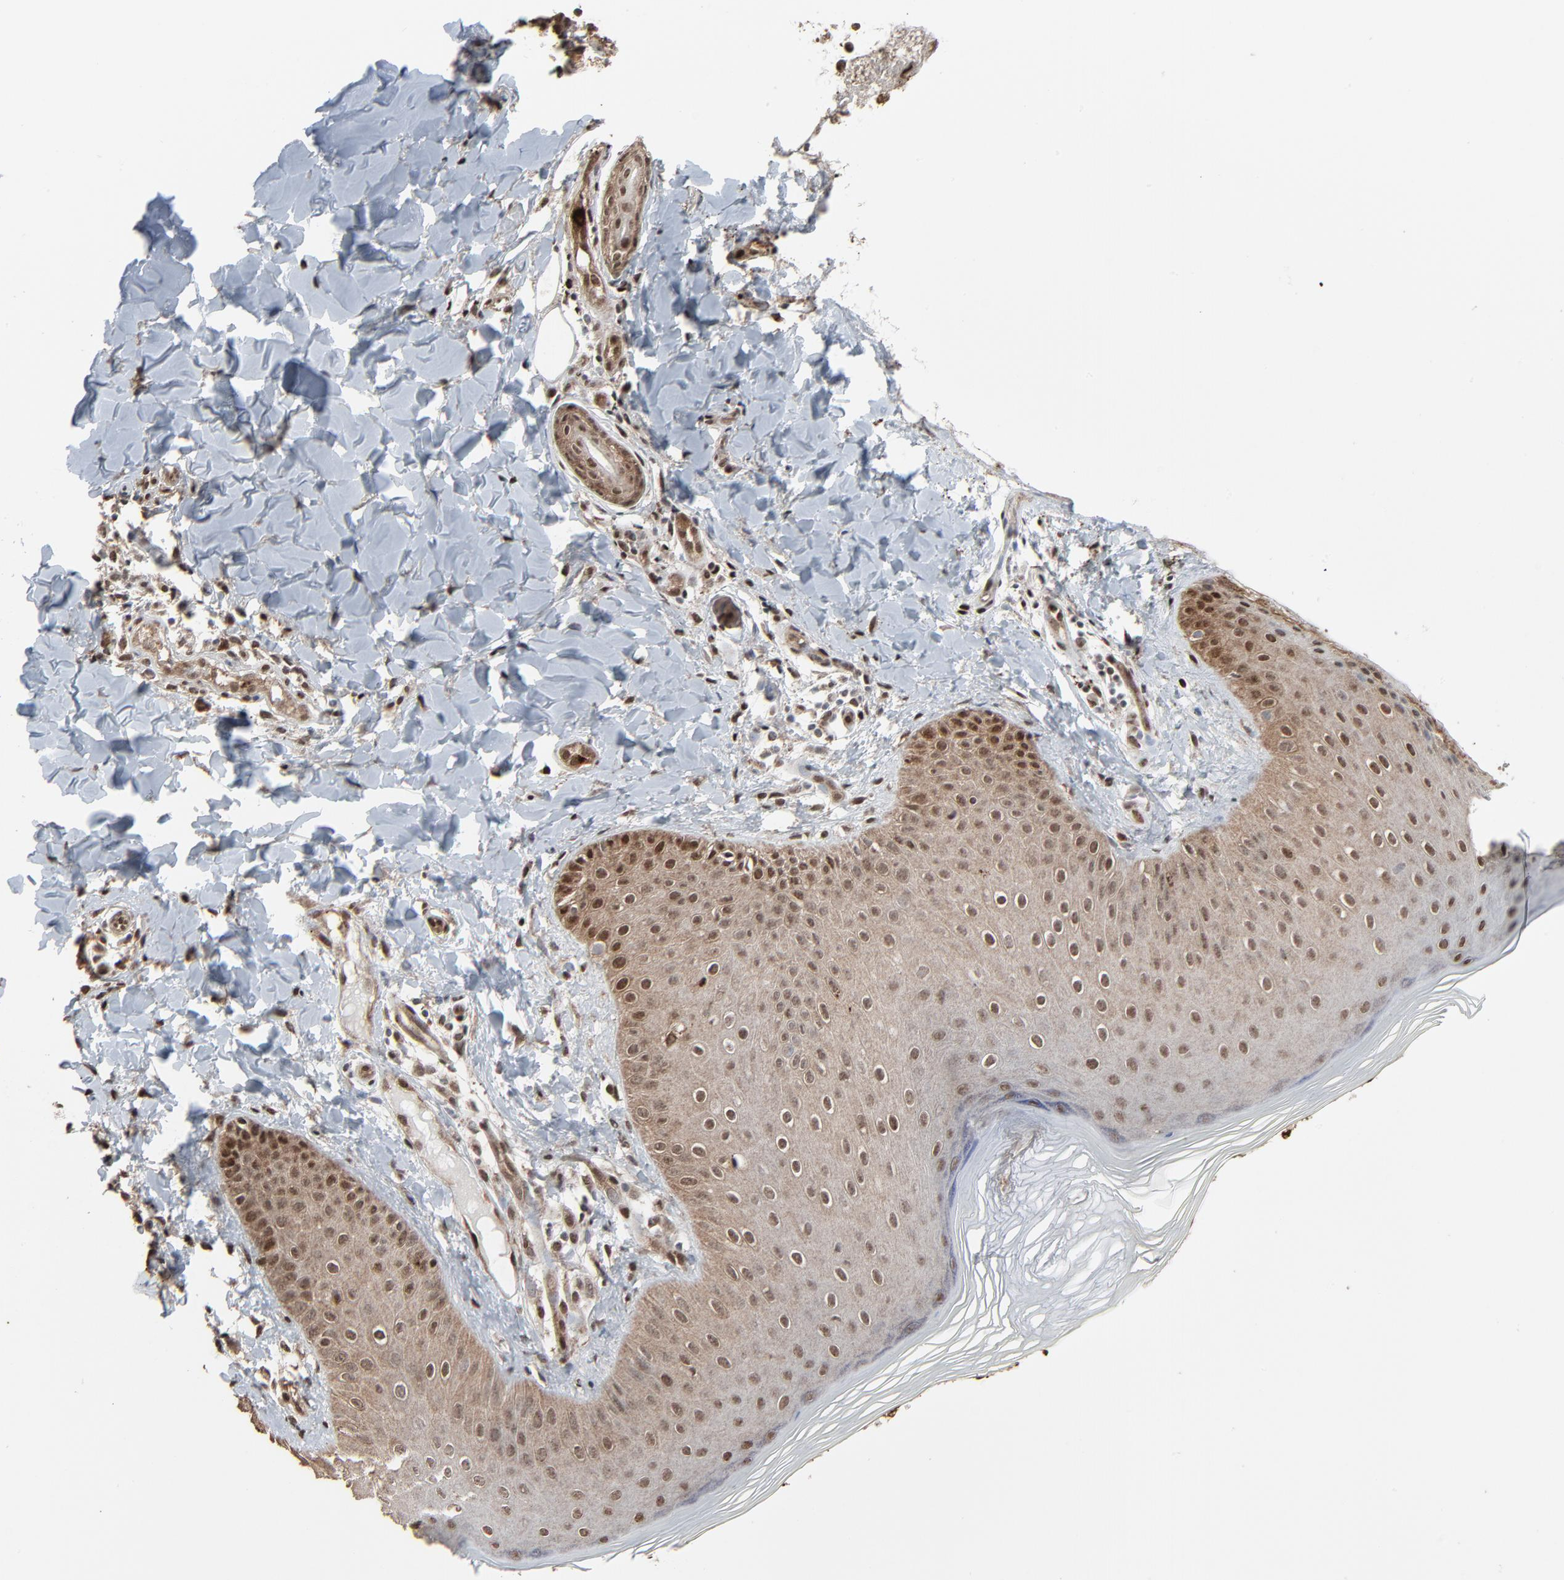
{"staining": {"intensity": "moderate", "quantity": ">75%", "location": "cytoplasmic/membranous,nuclear"}, "tissue": "skin", "cell_type": "Epidermal cells", "image_type": "normal", "snomed": [{"axis": "morphology", "description": "Normal tissue, NOS"}, {"axis": "morphology", "description": "Inflammation, NOS"}, {"axis": "topography", "description": "Soft tissue"}, {"axis": "topography", "description": "Anal"}], "caption": "Epidermal cells show moderate cytoplasmic/membranous,nuclear expression in approximately >75% of cells in benign skin.", "gene": "MEIS2", "patient": {"sex": "female", "age": 15}}